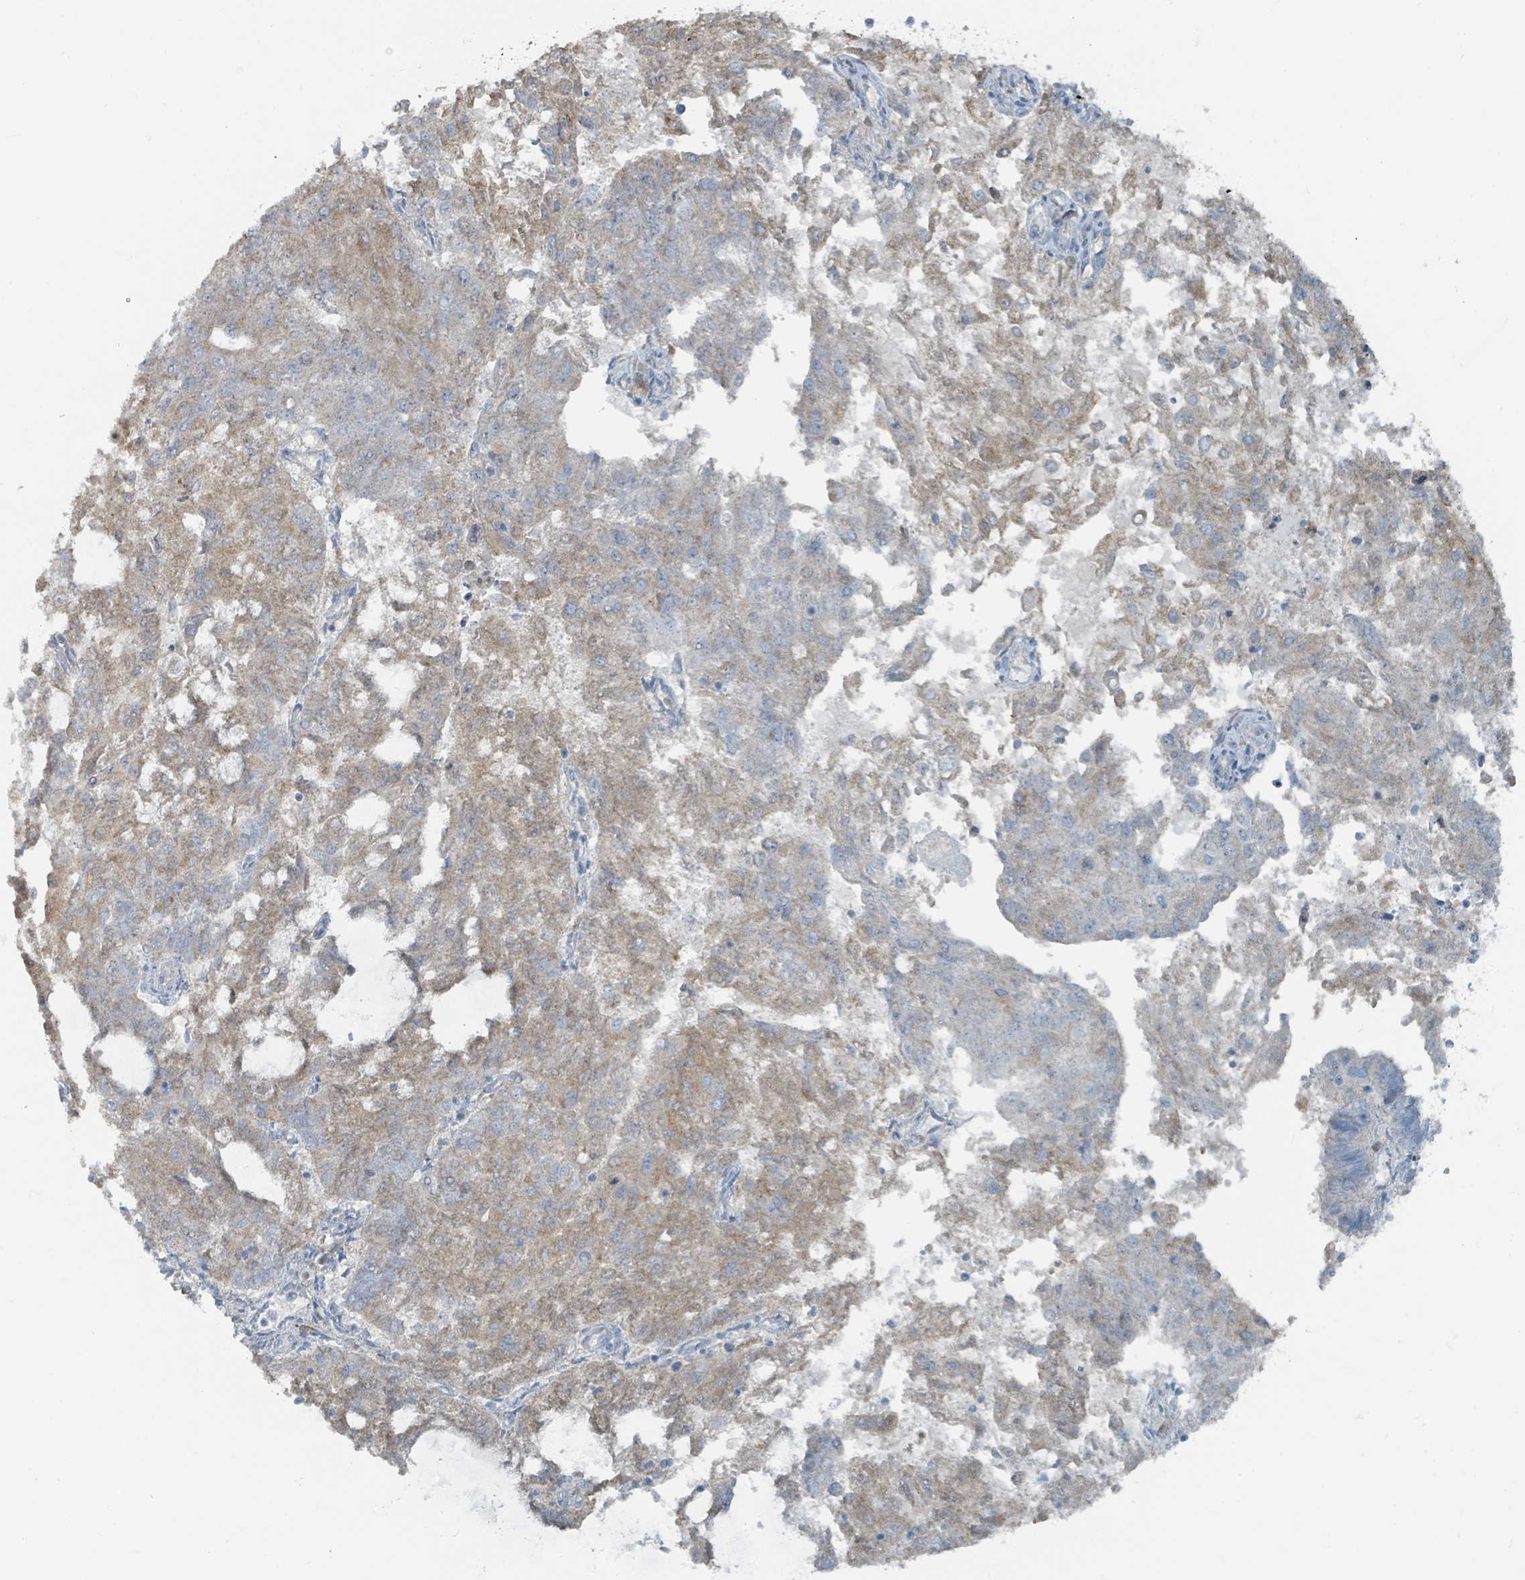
{"staining": {"intensity": "weak", "quantity": "25%-75%", "location": "cytoplasmic/membranous"}, "tissue": "endometrial cancer", "cell_type": "Tumor cells", "image_type": "cancer", "snomed": [{"axis": "morphology", "description": "Adenocarcinoma, NOS"}, {"axis": "topography", "description": "Endometrium"}], "caption": "The image displays a brown stain indicating the presence of a protein in the cytoplasmic/membranous of tumor cells in endometrial adenocarcinoma.", "gene": "RASA4", "patient": {"sex": "female", "age": 82}}